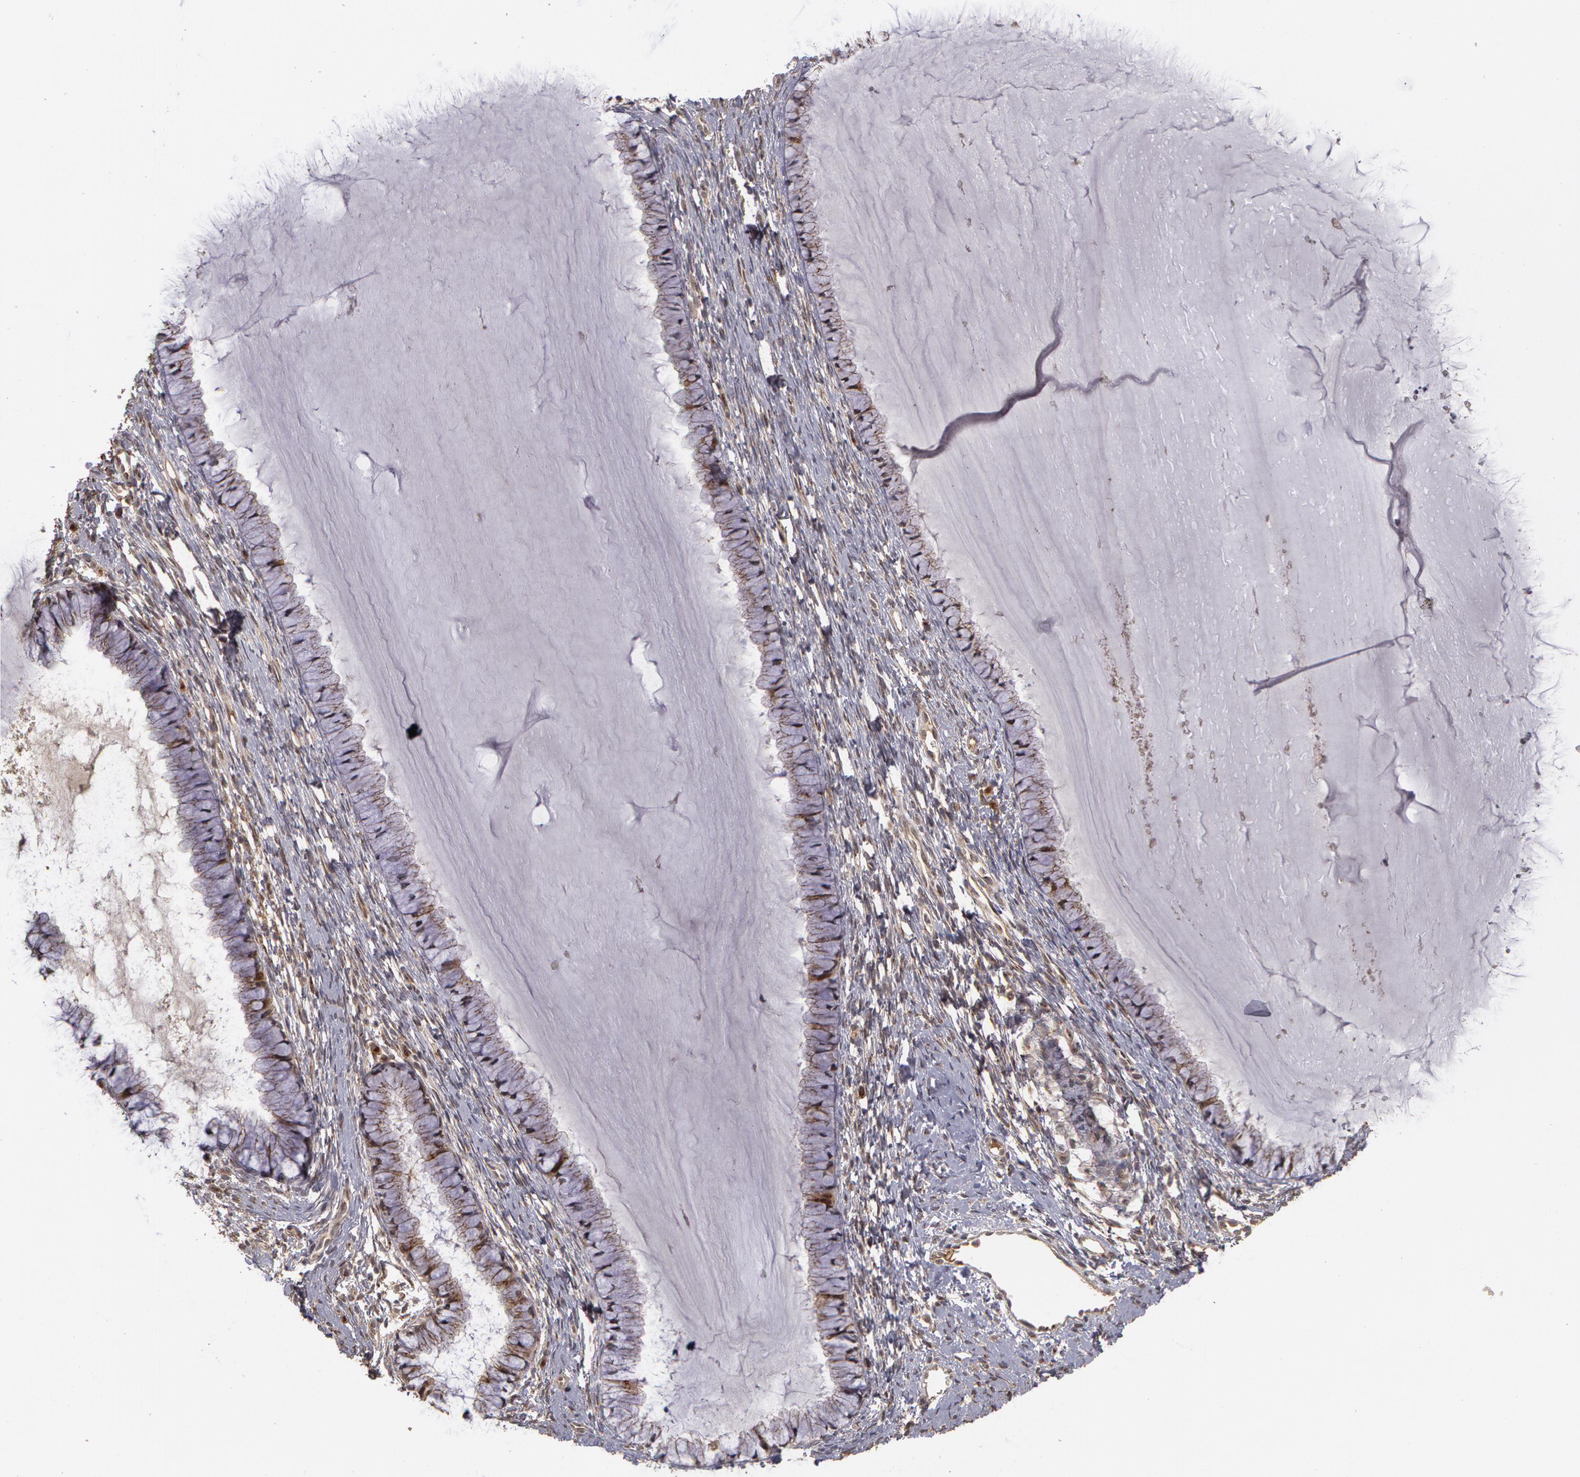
{"staining": {"intensity": "weak", "quantity": "25%-75%", "location": "nuclear"}, "tissue": "cervix", "cell_type": "Glandular cells", "image_type": "normal", "snomed": [{"axis": "morphology", "description": "Normal tissue, NOS"}, {"axis": "topography", "description": "Cervix"}], "caption": "A brown stain labels weak nuclear expression of a protein in glandular cells of benign cervix. The staining is performed using DAB brown chromogen to label protein expression. The nuclei are counter-stained blue using hematoxylin.", "gene": "STX5", "patient": {"sex": "female", "age": 82}}